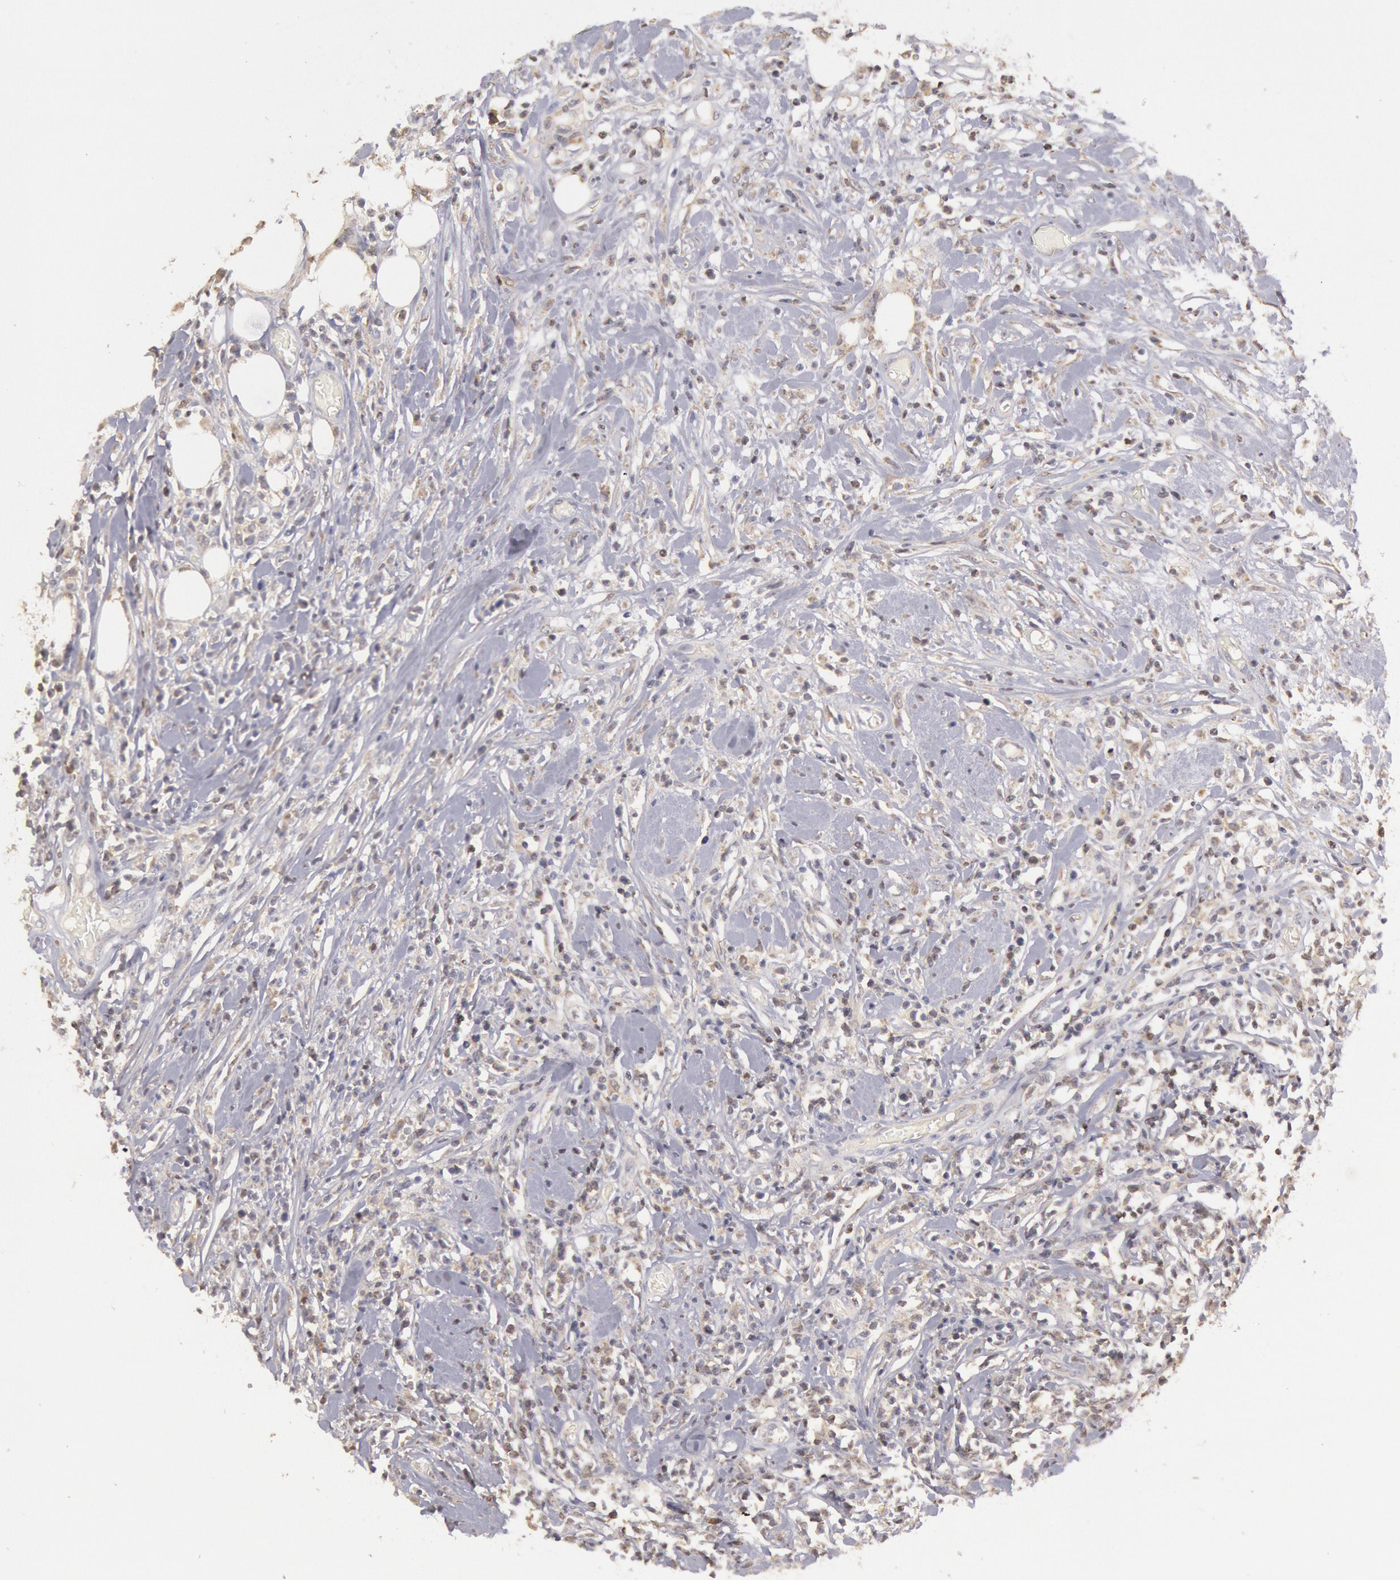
{"staining": {"intensity": "negative", "quantity": "none", "location": "none"}, "tissue": "lymphoma", "cell_type": "Tumor cells", "image_type": "cancer", "snomed": [{"axis": "morphology", "description": "Malignant lymphoma, non-Hodgkin's type, High grade"}, {"axis": "topography", "description": "Colon"}], "caption": "The immunohistochemistry (IHC) micrograph has no significant expression in tumor cells of lymphoma tissue.", "gene": "MPST", "patient": {"sex": "male", "age": 82}}